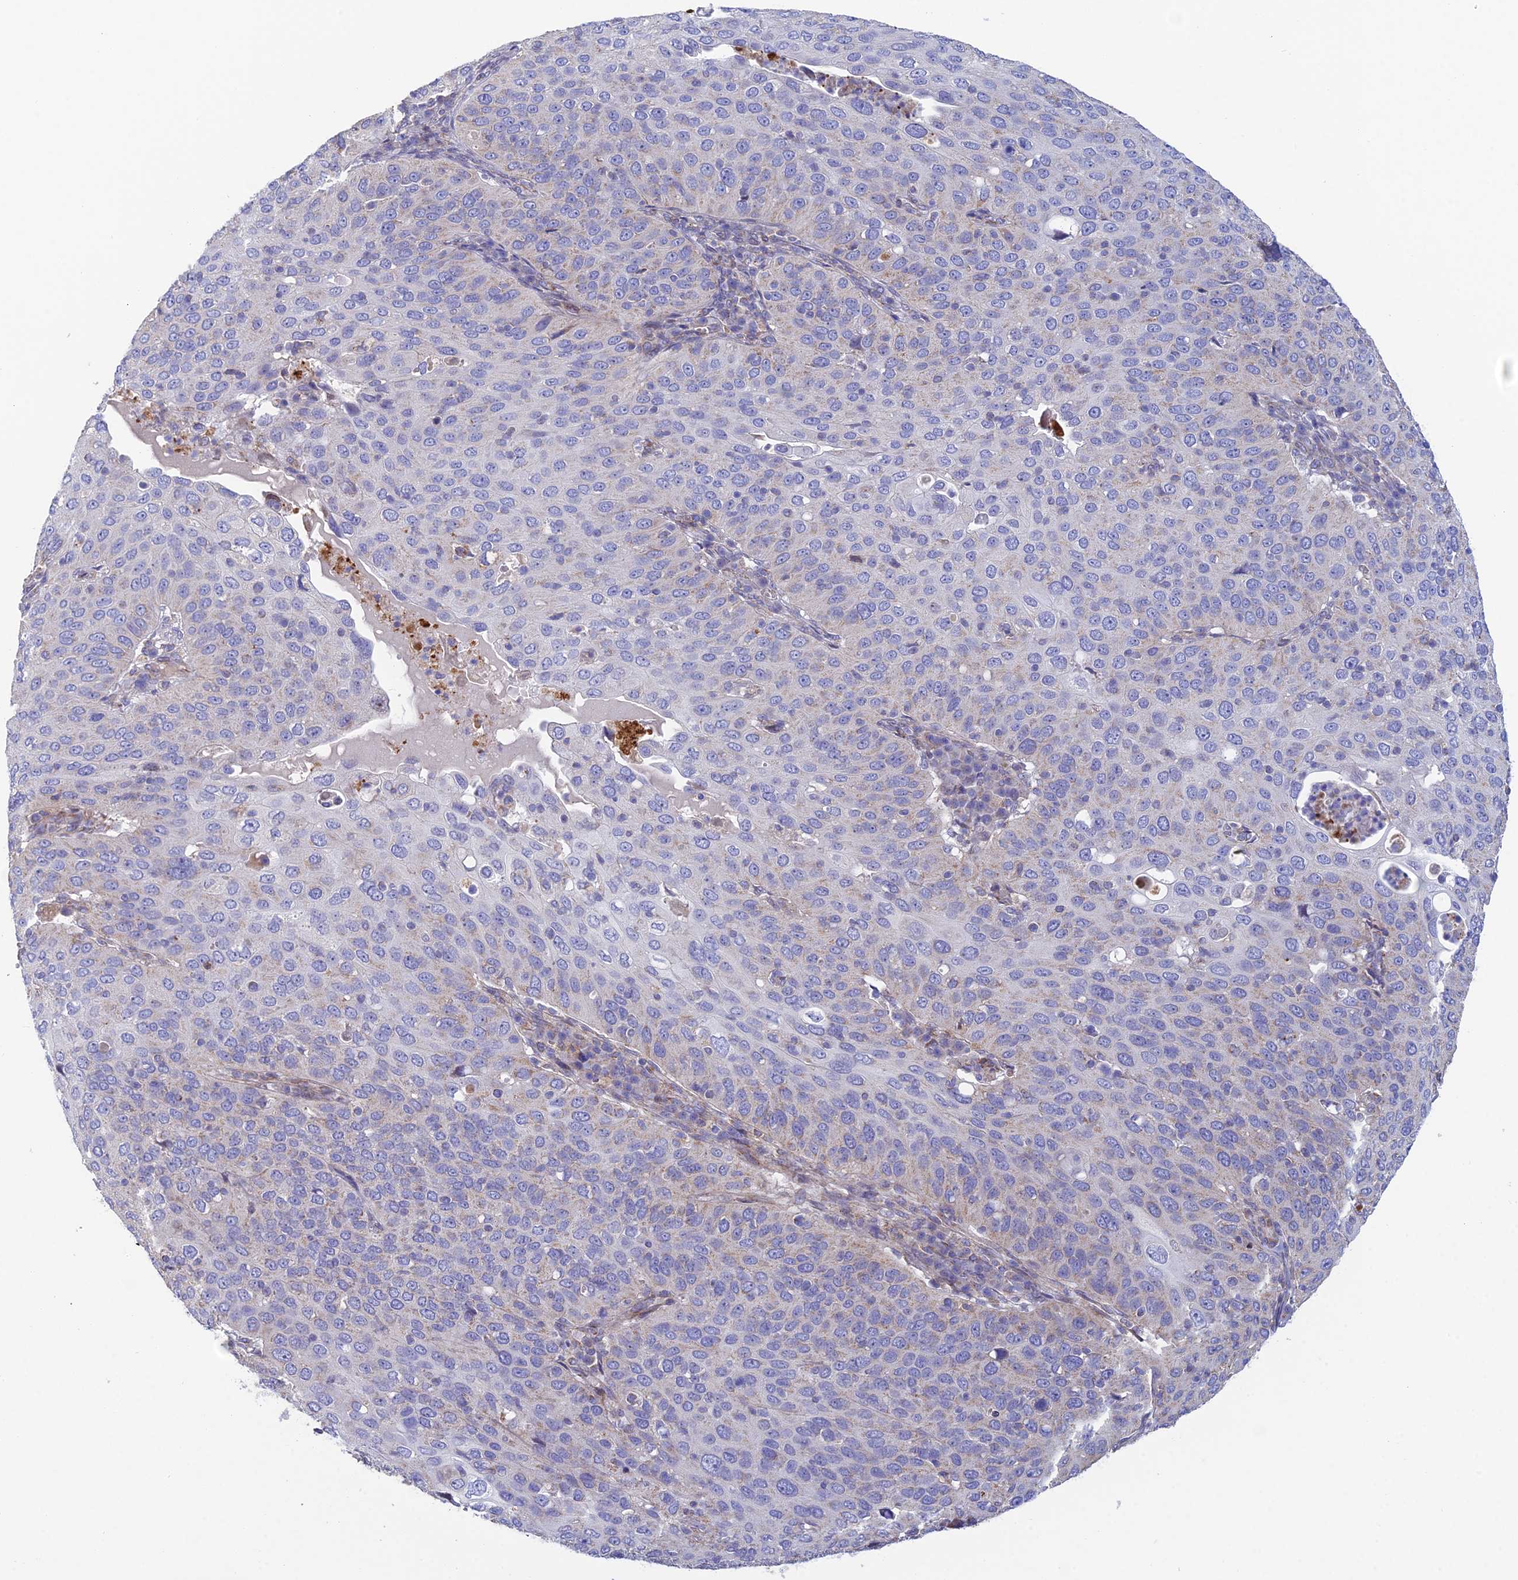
{"staining": {"intensity": "moderate", "quantity": "<25%", "location": "cytoplasmic/membranous"}, "tissue": "cervical cancer", "cell_type": "Tumor cells", "image_type": "cancer", "snomed": [{"axis": "morphology", "description": "Squamous cell carcinoma, NOS"}, {"axis": "topography", "description": "Cervix"}], "caption": "Tumor cells show low levels of moderate cytoplasmic/membranous positivity in about <25% of cells in cervical cancer (squamous cell carcinoma).", "gene": "CSPG4", "patient": {"sex": "female", "age": 36}}